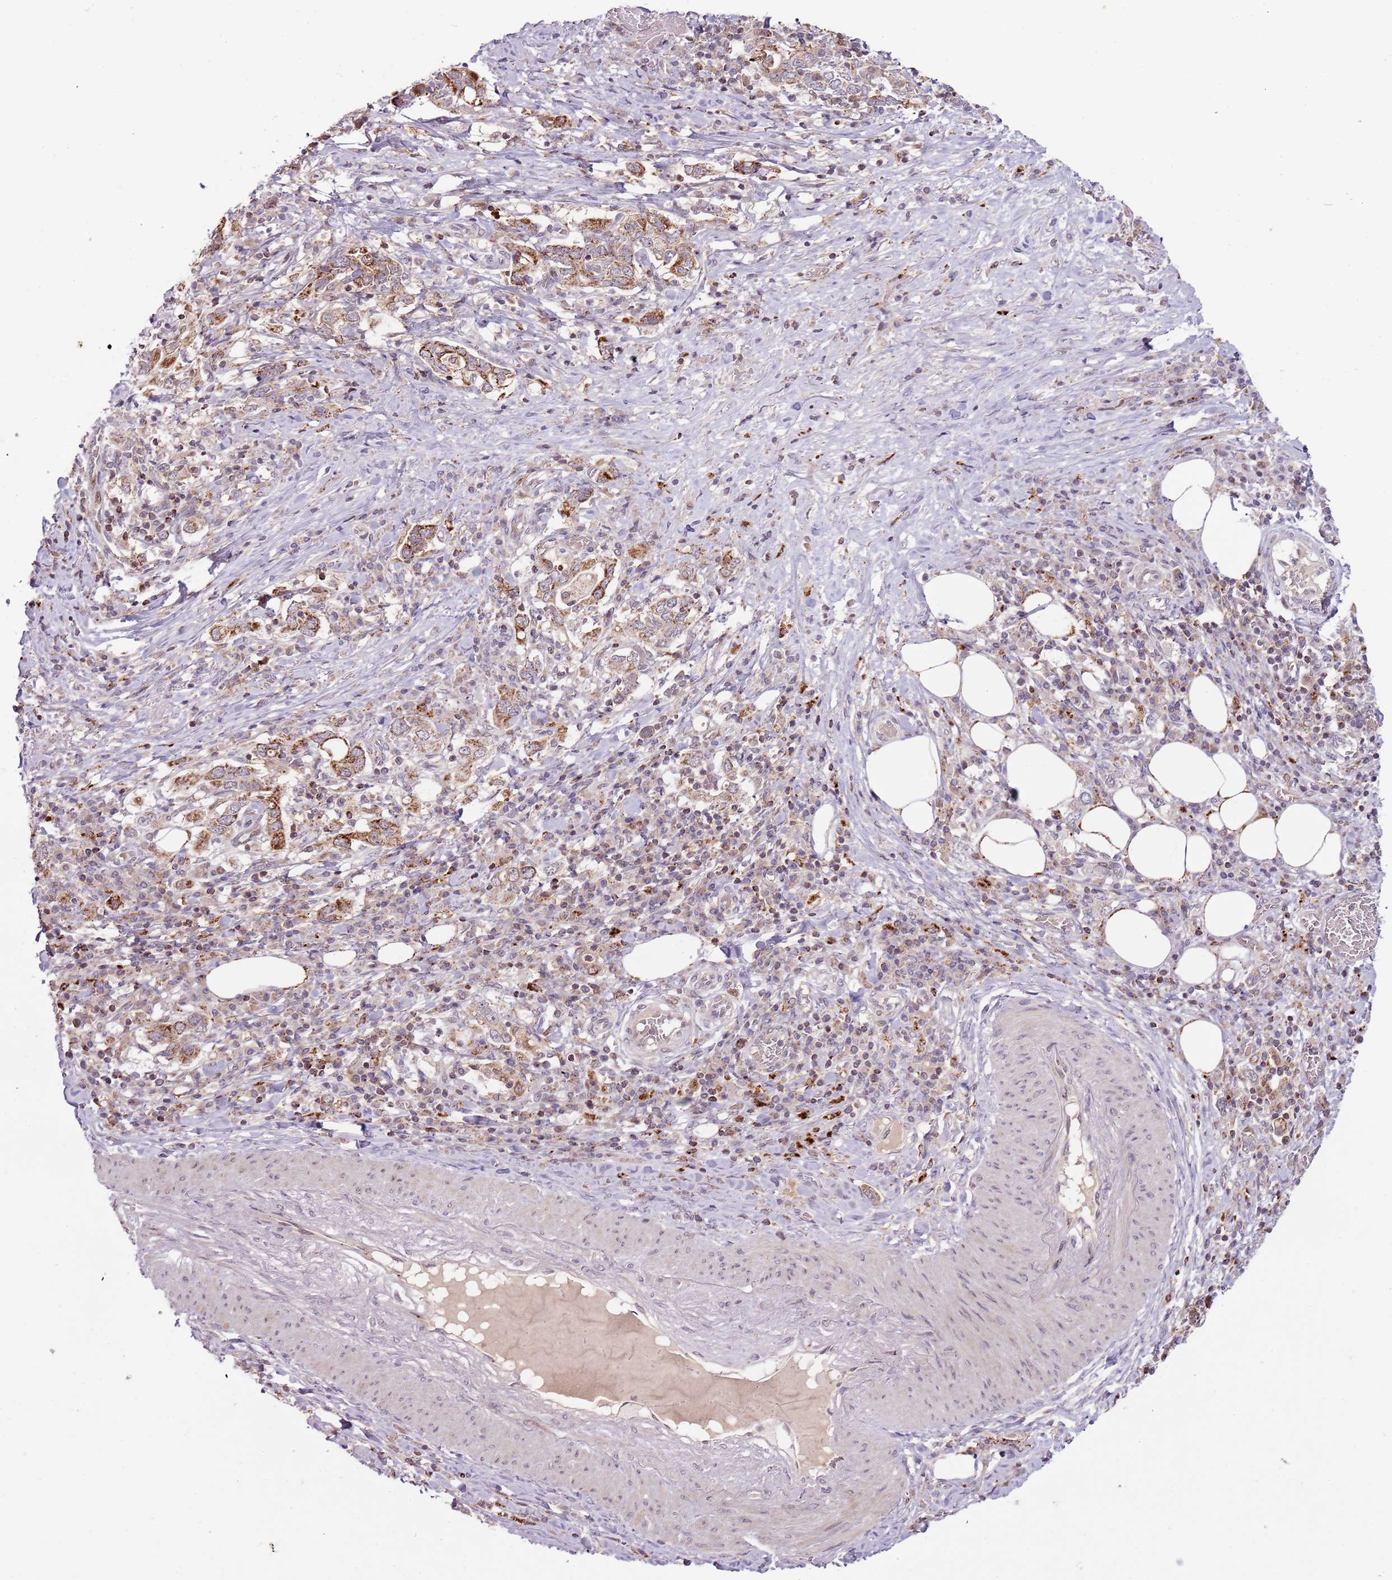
{"staining": {"intensity": "moderate", "quantity": ">75%", "location": "cytoplasmic/membranous"}, "tissue": "stomach cancer", "cell_type": "Tumor cells", "image_type": "cancer", "snomed": [{"axis": "morphology", "description": "Adenocarcinoma, NOS"}, {"axis": "topography", "description": "Stomach, upper"}, {"axis": "topography", "description": "Stomach"}], "caption": "Stomach cancer was stained to show a protein in brown. There is medium levels of moderate cytoplasmic/membranous staining in about >75% of tumor cells.", "gene": "ULK3", "patient": {"sex": "male", "age": 62}}